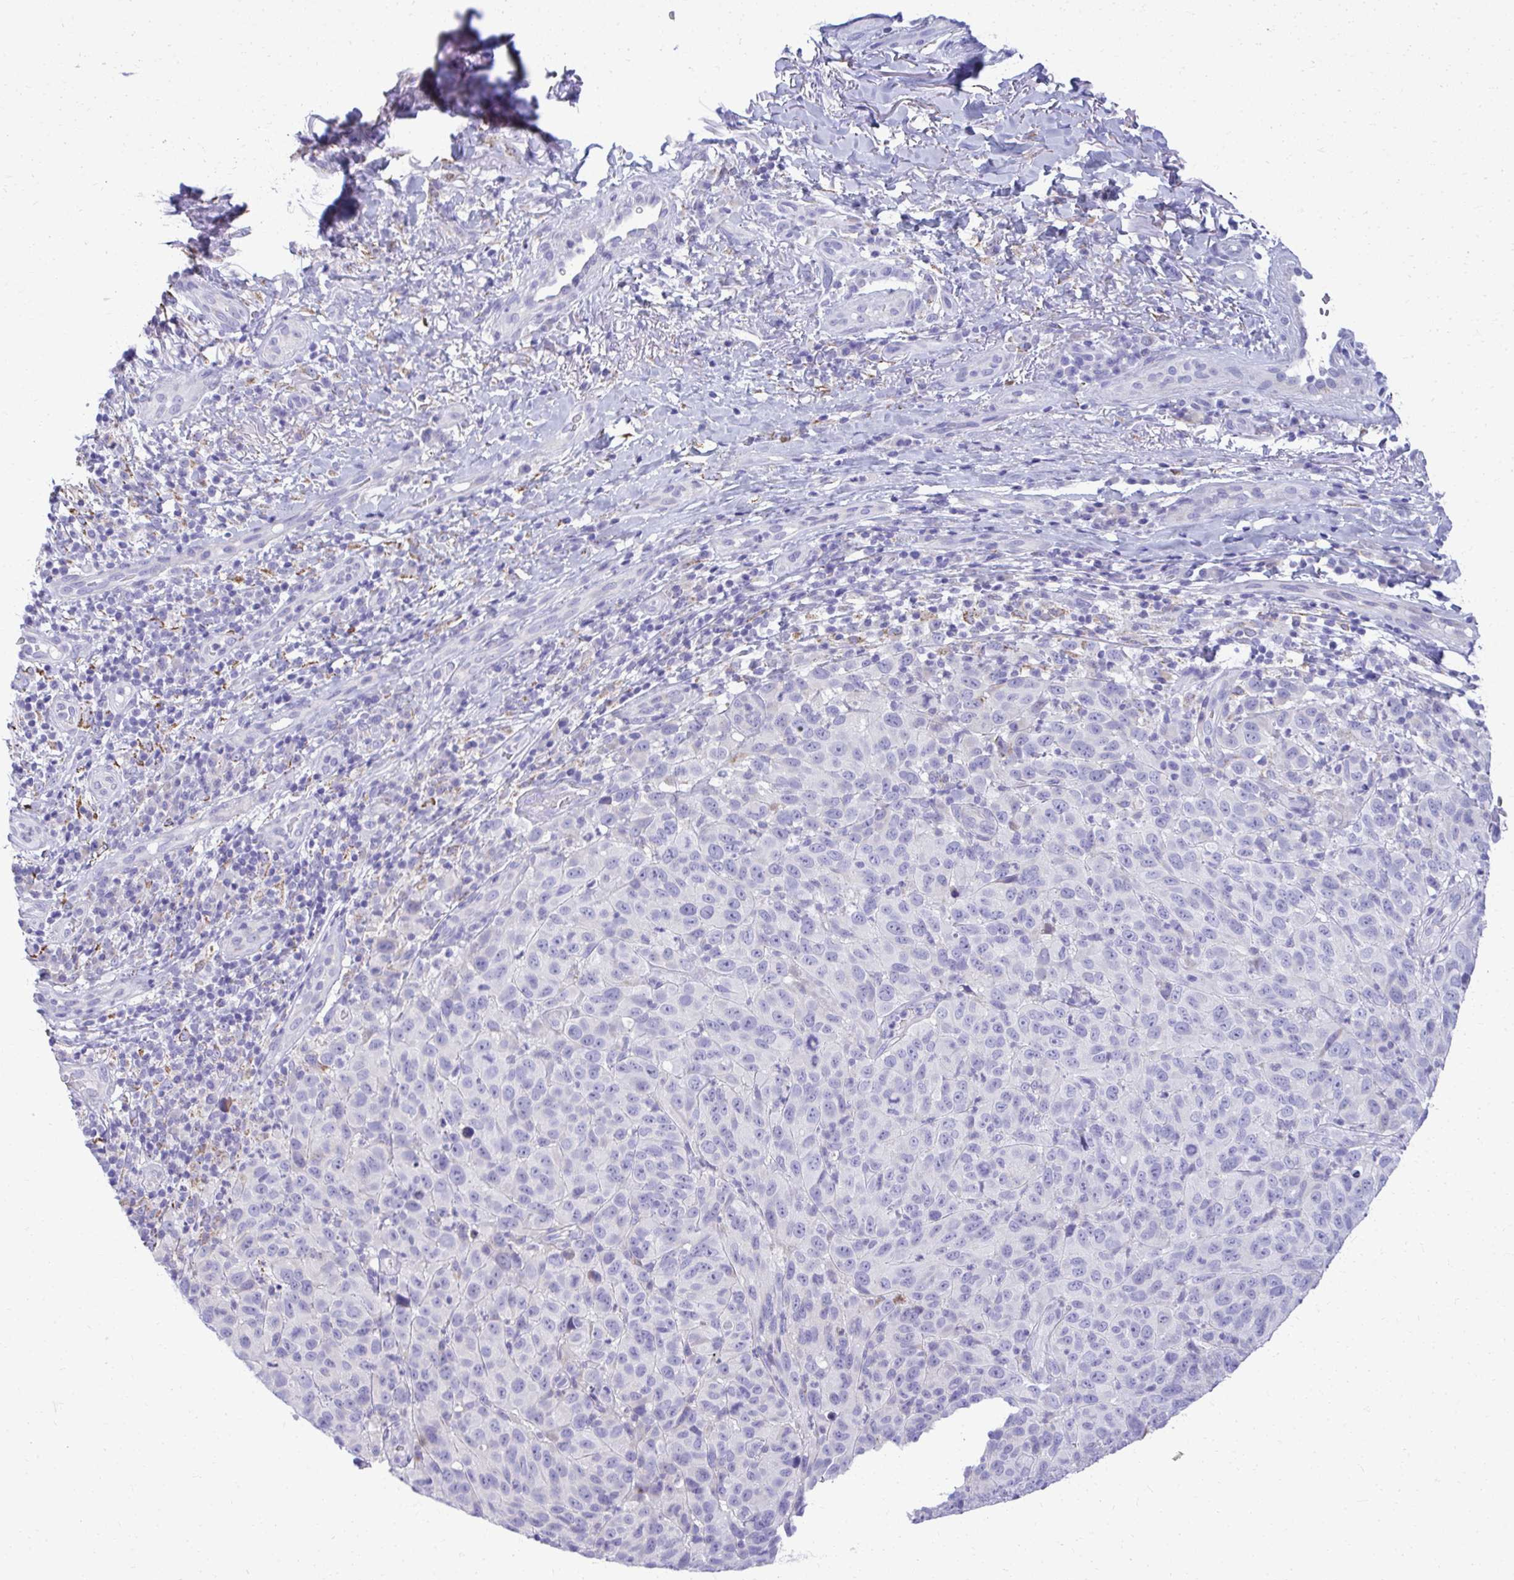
{"staining": {"intensity": "negative", "quantity": "none", "location": "none"}, "tissue": "melanoma", "cell_type": "Tumor cells", "image_type": "cancer", "snomed": [{"axis": "morphology", "description": "Malignant melanoma, NOS"}, {"axis": "topography", "description": "Skin"}], "caption": "A high-resolution photomicrograph shows IHC staining of melanoma, which reveals no significant positivity in tumor cells.", "gene": "AIG1", "patient": {"sex": "male", "age": 85}}